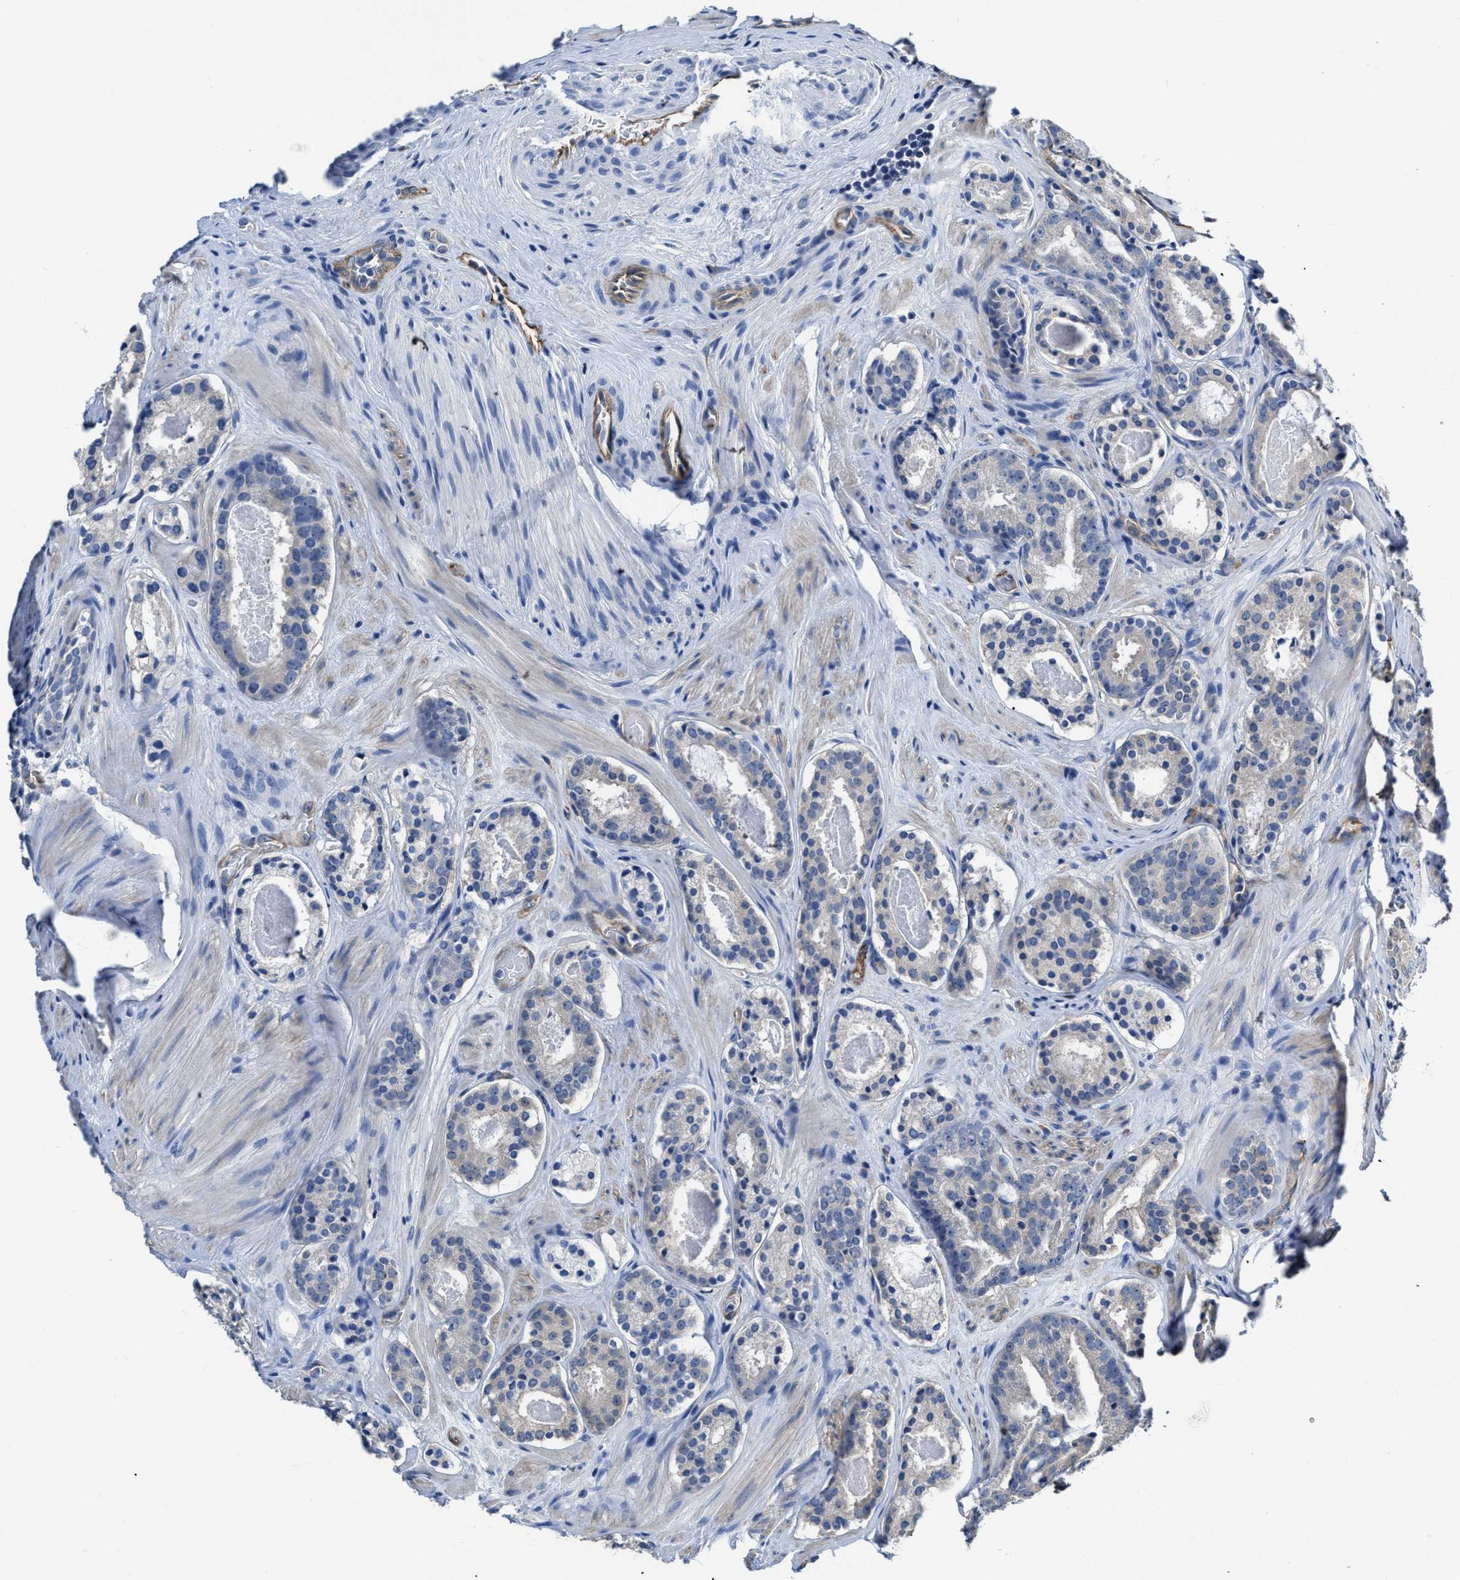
{"staining": {"intensity": "moderate", "quantity": "<25%", "location": "cytoplasmic/membranous"}, "tissue": "prostate cancer", "cell_type": "Tumor cells", "image_type": "cancer", "snomed": [{"axis": "morphology", "description": "Adenocarcinoma, Low grade"}, {"axis": "topography", "description": "Prostate"}], "caption": "The immunohistochemical stain labels moderate cytoplasmic/membranous positivity in tumor cells of low-grade adenocarcinoma (prostate) tissue.", "gene": "C22orf42", "patient": {"sex": "male", "age": 69}}